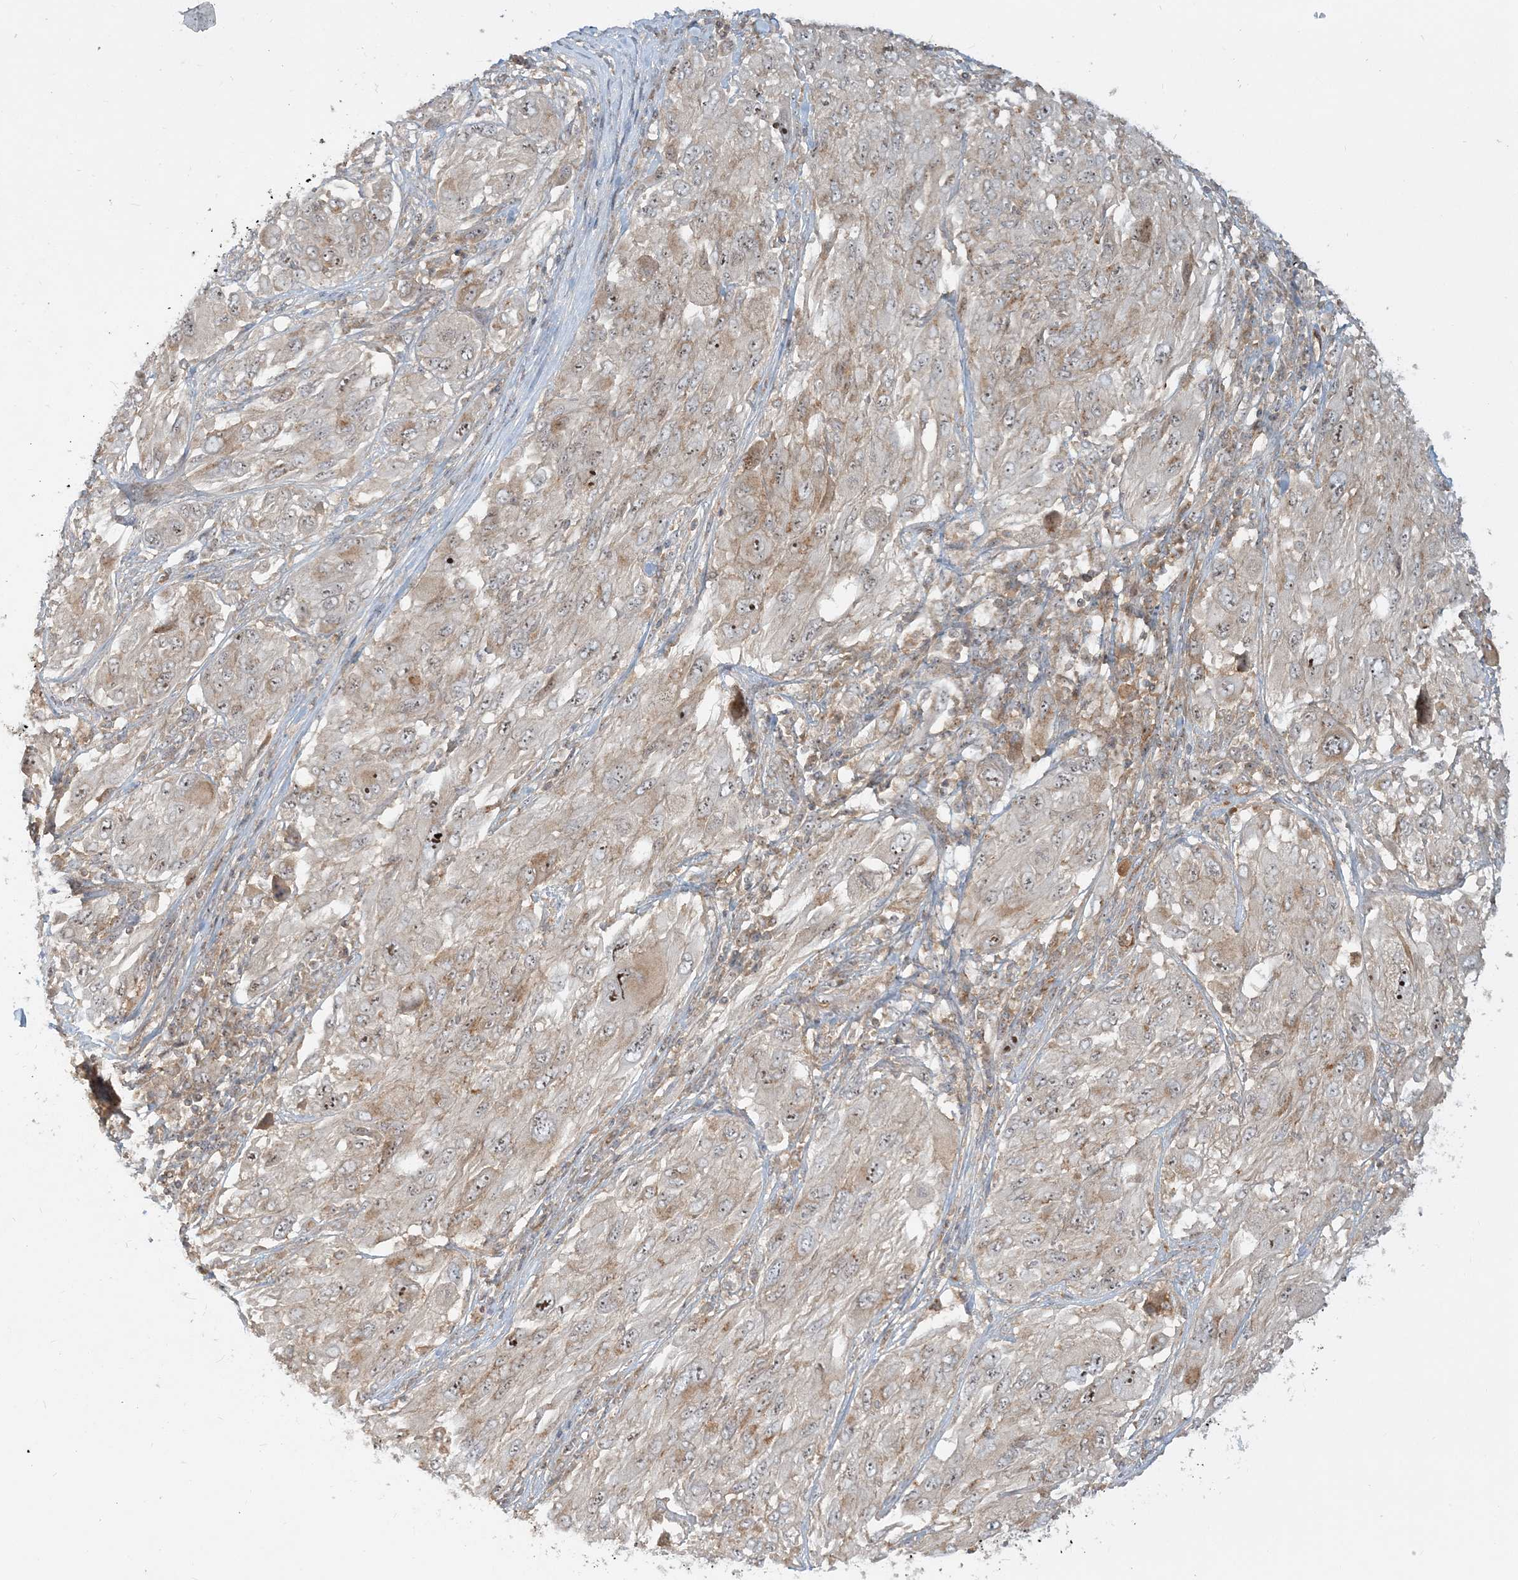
{"staining": {"intensity": "moderate", "quantity": "<25%", "location": "cytoplasmic/membranous,nuclear"}, "tissue": "melanoma", "cell_type": "Tumor cells", "image_type": "cancer", "snomed": [{"axis": "morphology", "description": "Malignant melanoma, NOS"}, {"axis": "topography", "description": "Skin"}], "caption": "An image of human malignant melanoma stained for a protein reveals moderate cytoplasmic/membranous and nuclear brown staining in tumor cells.", "gene": "AP1AR", "patient": {"sex": "female", "age": 91}}